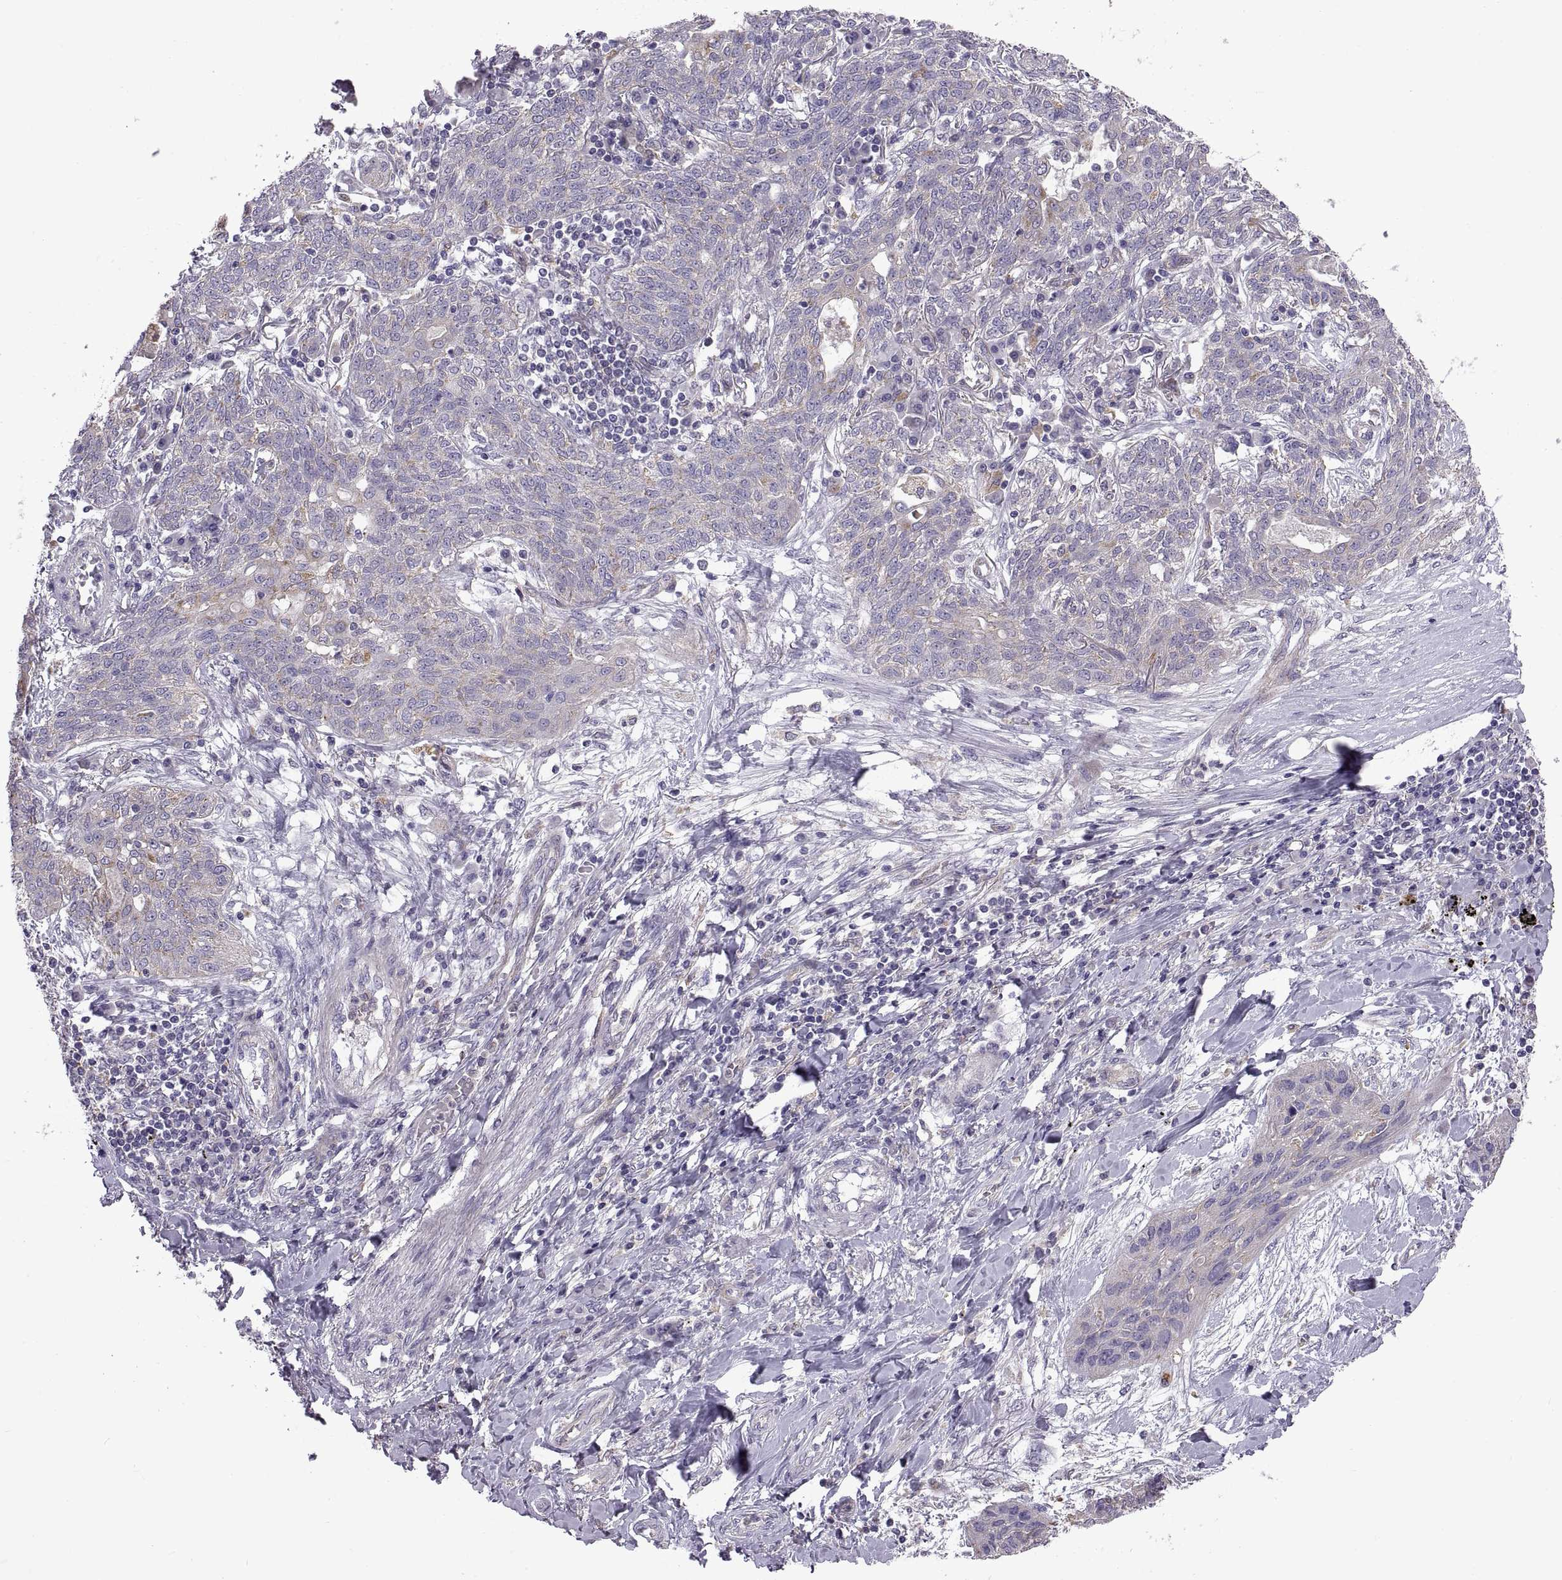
{"staining": {"intensity": "negative", "quantity": "none", "location": "none"}, "tissue": "lung cancer", "cell_type": "Tumor cells", "image_type": "cancer", "snomed": [{"axis": "morphology", "description": "Squamous cell carcinoma, NOS"}, {"axis": "topography", "description": "Lung"}], "caption": "Lung cancer was stained to show a protein in brown. There is no significant expression in tumor cells.", "gene": "ARSL", "patient": {"sex": "female", "age": 70}}